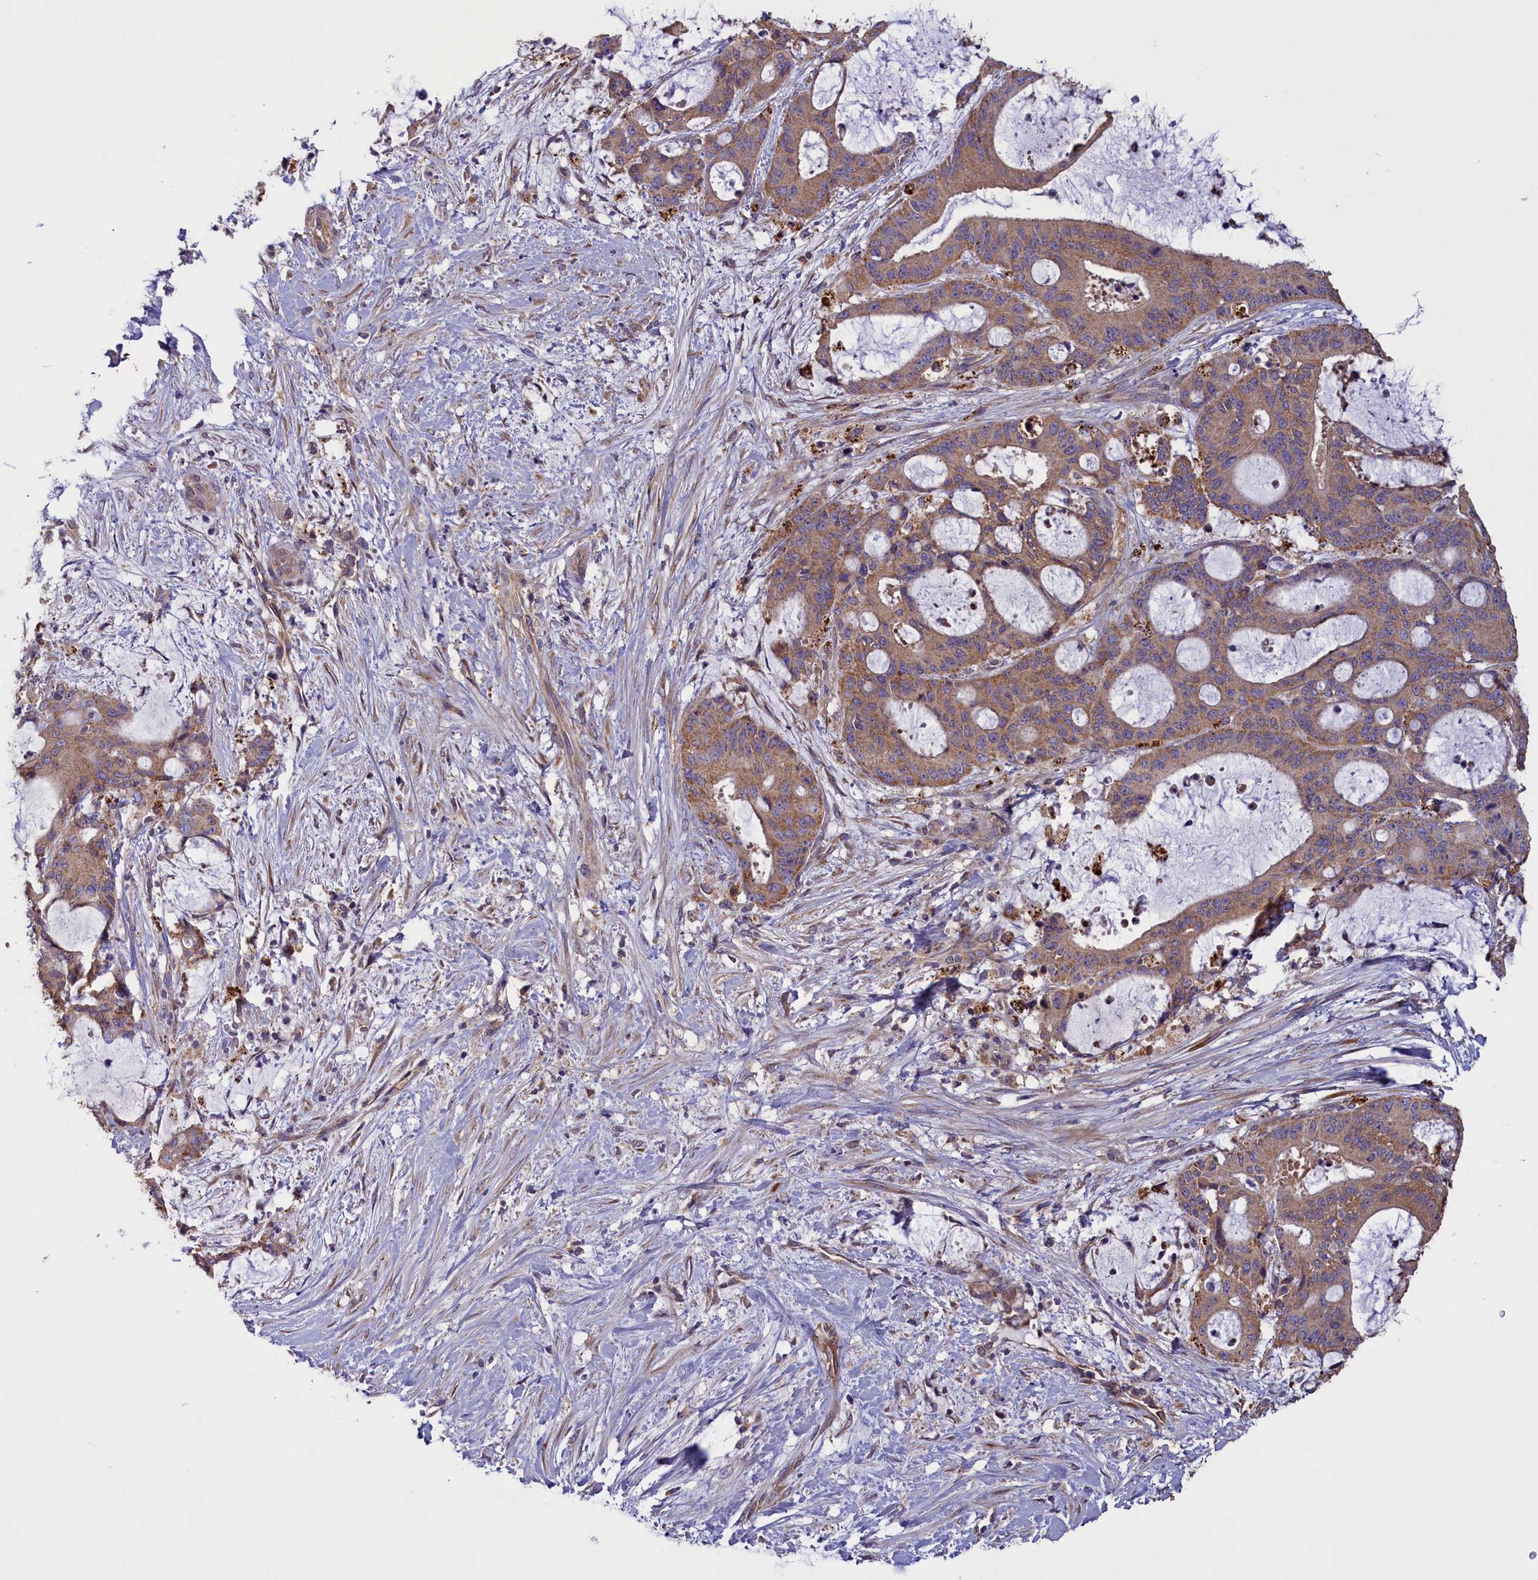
{"staining": {"intensity": "weak", "quantity": ">75%", "location": "cytoplasmic/membranous"}, "tissue": "liver cancer", "cell_type": "Tumor cells", "image_type": "cancer", "snomed": [{"axis": "morphology", "description": "Normal tissue, NOS"}, {"axis": "morphology", "description": "Cholangiocarcinoma"}, {"axis": "topography", "description": "Liver"}, {"axis": "topography", "description": "Peripheral nerve tissue"}], "caption": "An immunohistochemistry micrograph of neoplastic tissue is shown. Protein staining in brown labels weak cytoplasmic/membranous positivity in cholangiocarcinoma (liver) within tumor cells.", "gene": "ACAD8", "patient": {"sex": "female", "age": 73}}